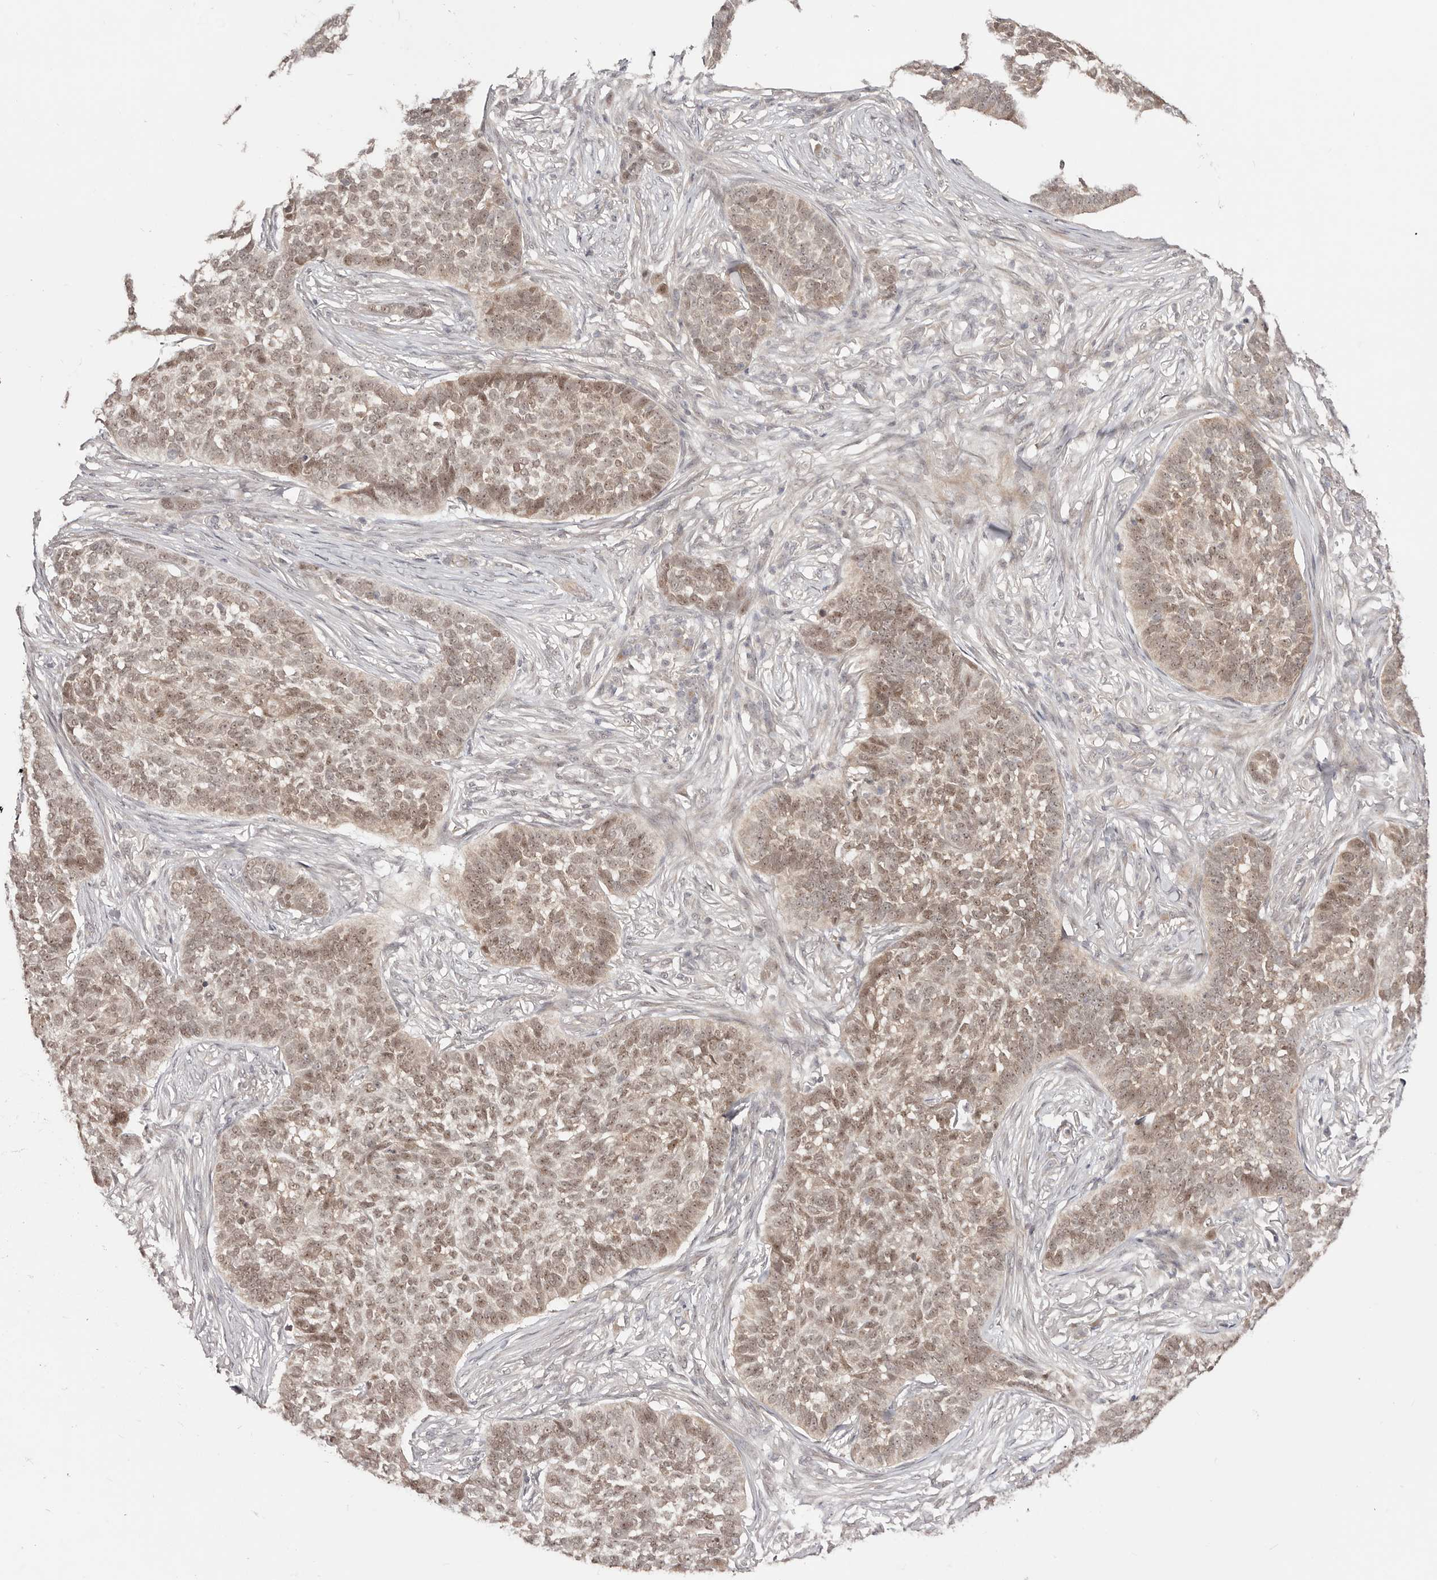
{"staining": {"intensity": "moderate", "quantity": ">75%", "location": "nuclear"}, "tissue": "skin cancer", "cell_type": "Tumor cells", "image_type": "cancer", "snomed": [{"axis": "morphology", "description": "Basal cell carcinoma"}, {"axis": "topography", "description": "Skin"}], "caption": "Immunohistochemical staining of human skin cancer (basal cell carcinoma) reveals medium levels of moderate nuclear staining in about >75% of tumor cells.", "gene": "EGR3", "patient": {"sex": "male", "age": 85}}